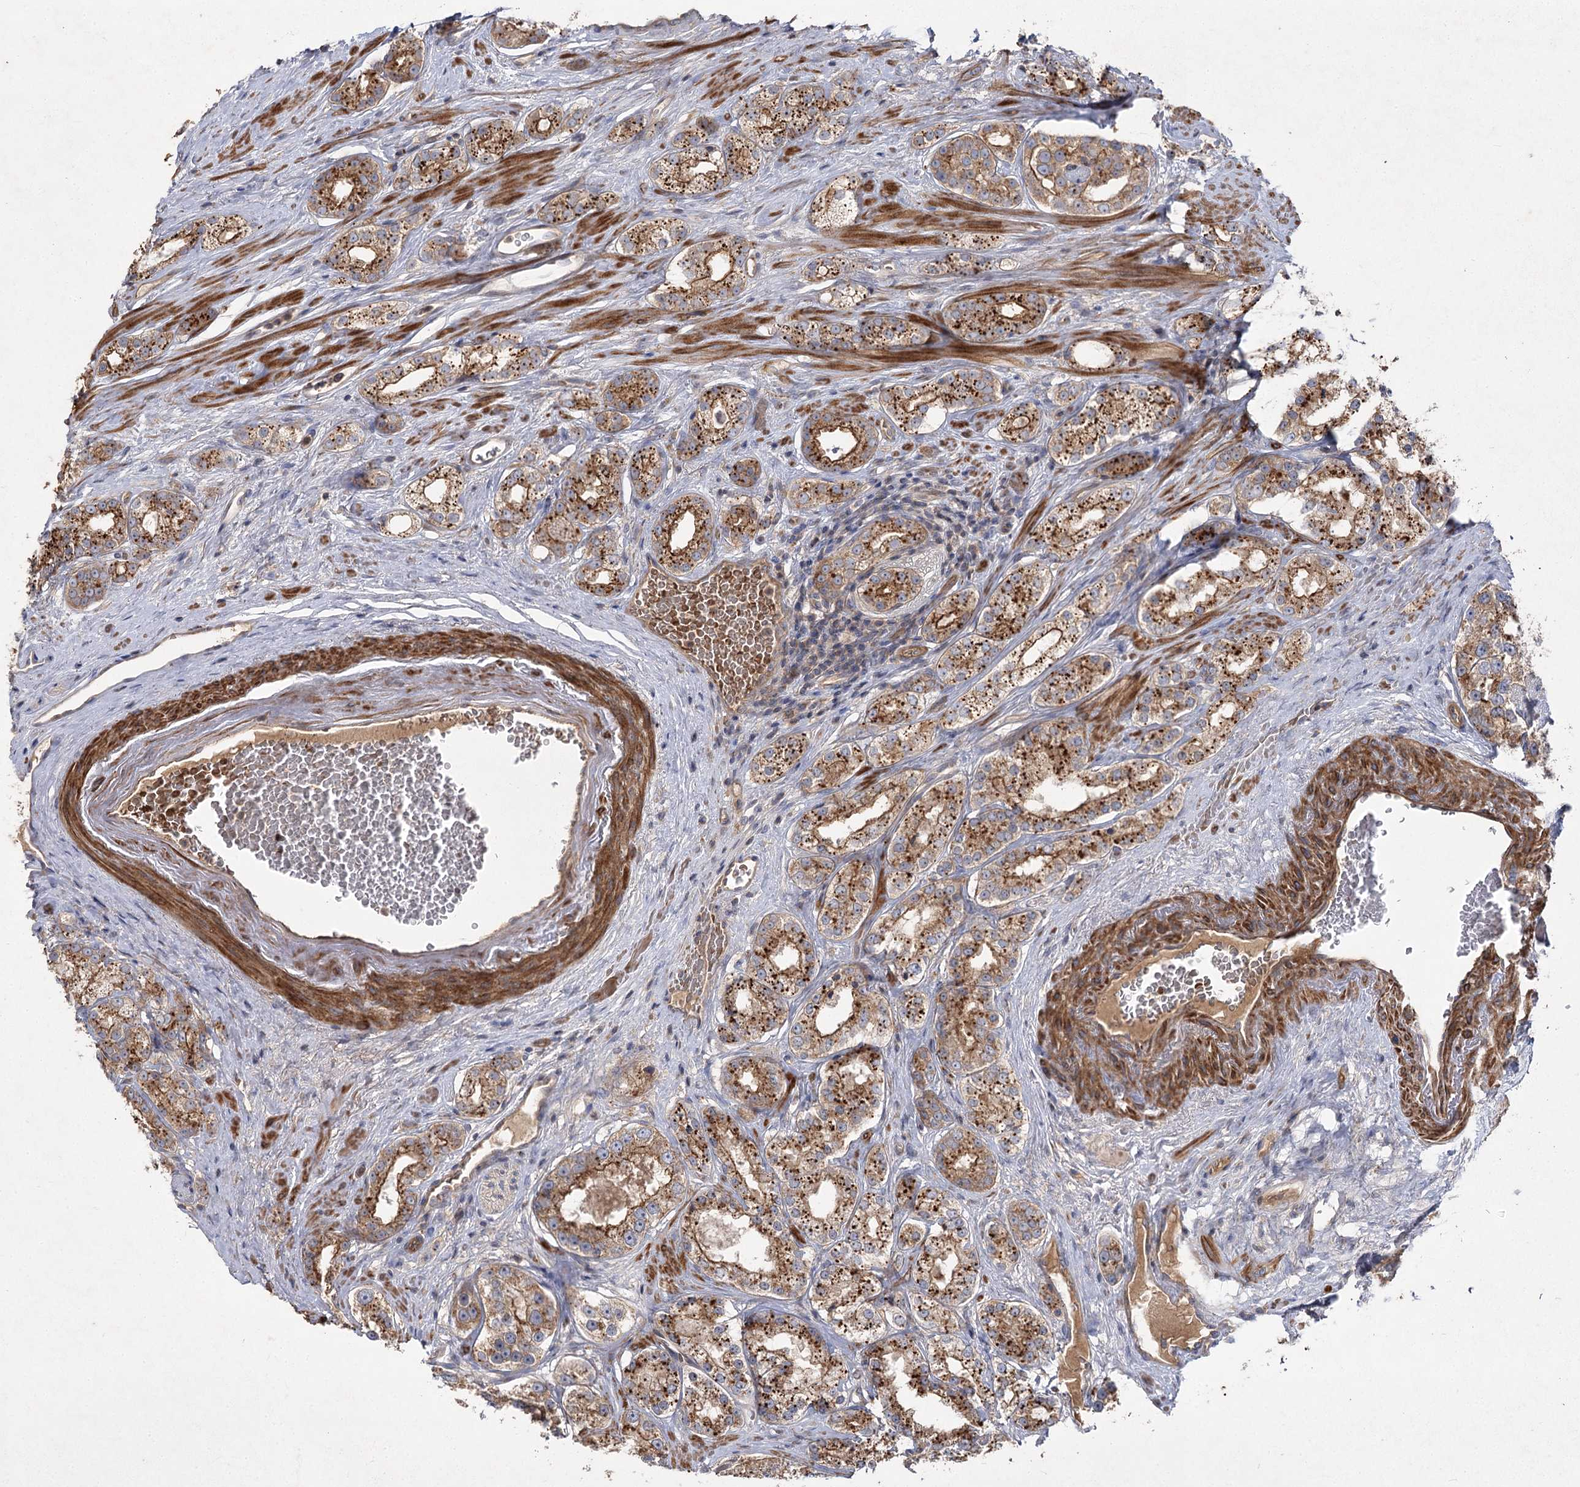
{"staining": {"intensity": "strong", "quantity": ">75%", "location": "cytoplasmic/membranous"}, "tissue": "prostate cancer", "cell_type": "Tumor cells", "image_type": "cancer", "snomed": [{"axis": "morphology", "description": "Normal tissue, NOS"}, {"axis": "morphology", "description": "Adenocarcinoma, High grade"}, {"axis": "topography", "description": "Prostate"}], "caption": "This micrograph reveals IHC staining of prostate cancer, with high strong cytoplasmic/membranous positivity in about >75% of tumor cells.", "gene": "KIAA0825", "patient": {"sex": "male", "age": 83}}